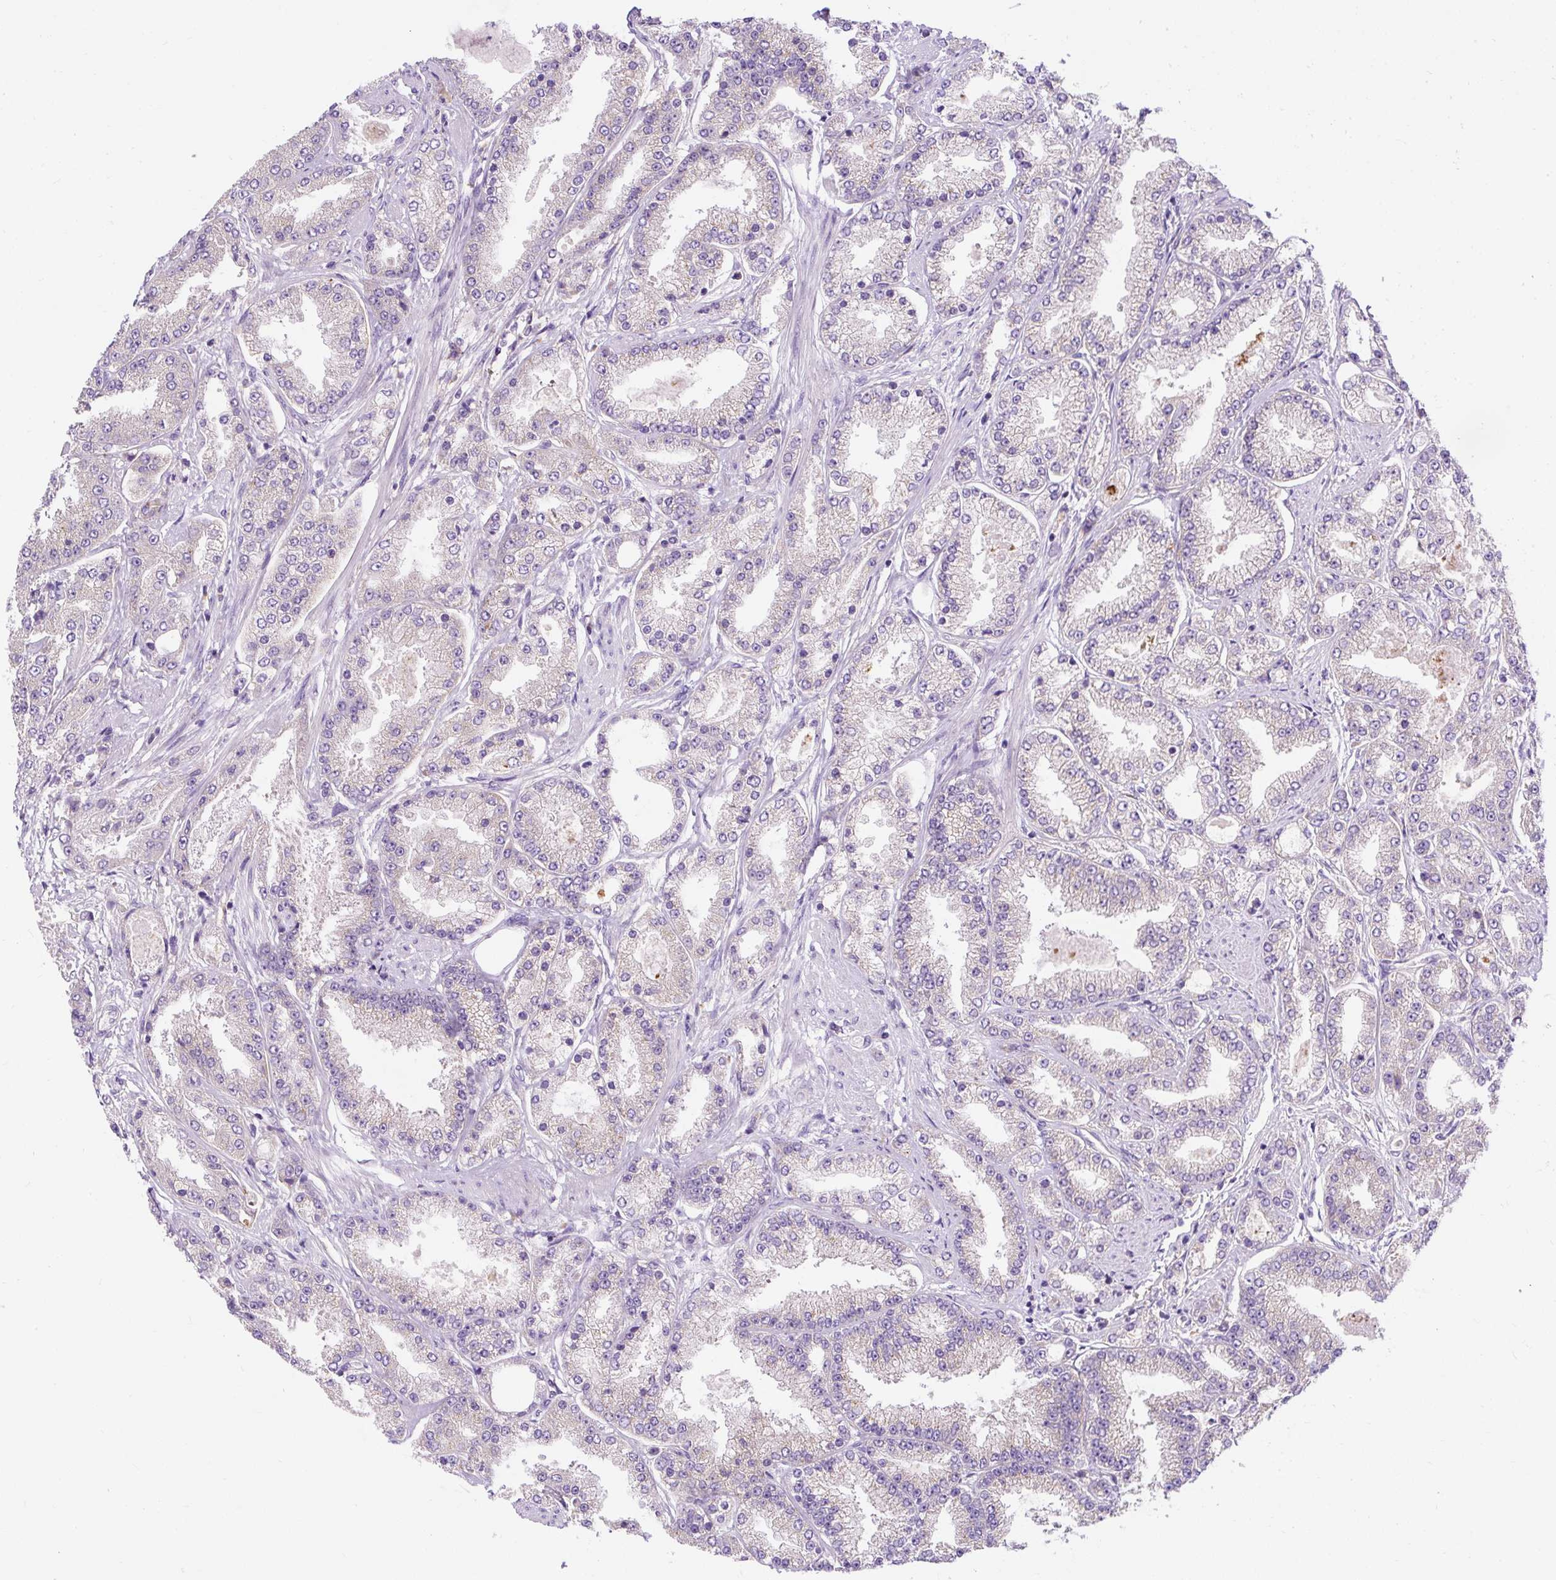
{"staining": {"intensity": "negative", "quantity": "none", "location": "none"}, "tissue": "prostate cancer", "cell_type": "Tumor cells", "image_type": "cancer", "snomed": [{"axis": "morphology", "description": "Adenocarcinoma, High grade"}, {"axis": "topography", "description": "Prostate"}], "caption": "The histopathology image displays no significant positivity in tumor cells of prostate cancer (high-grade adenocarcinoma). (DAB immunohistochemistry with hematoxylin counter stain).", "gene": "OR4K15", "patient": {"sex": "male", "age": 69}}